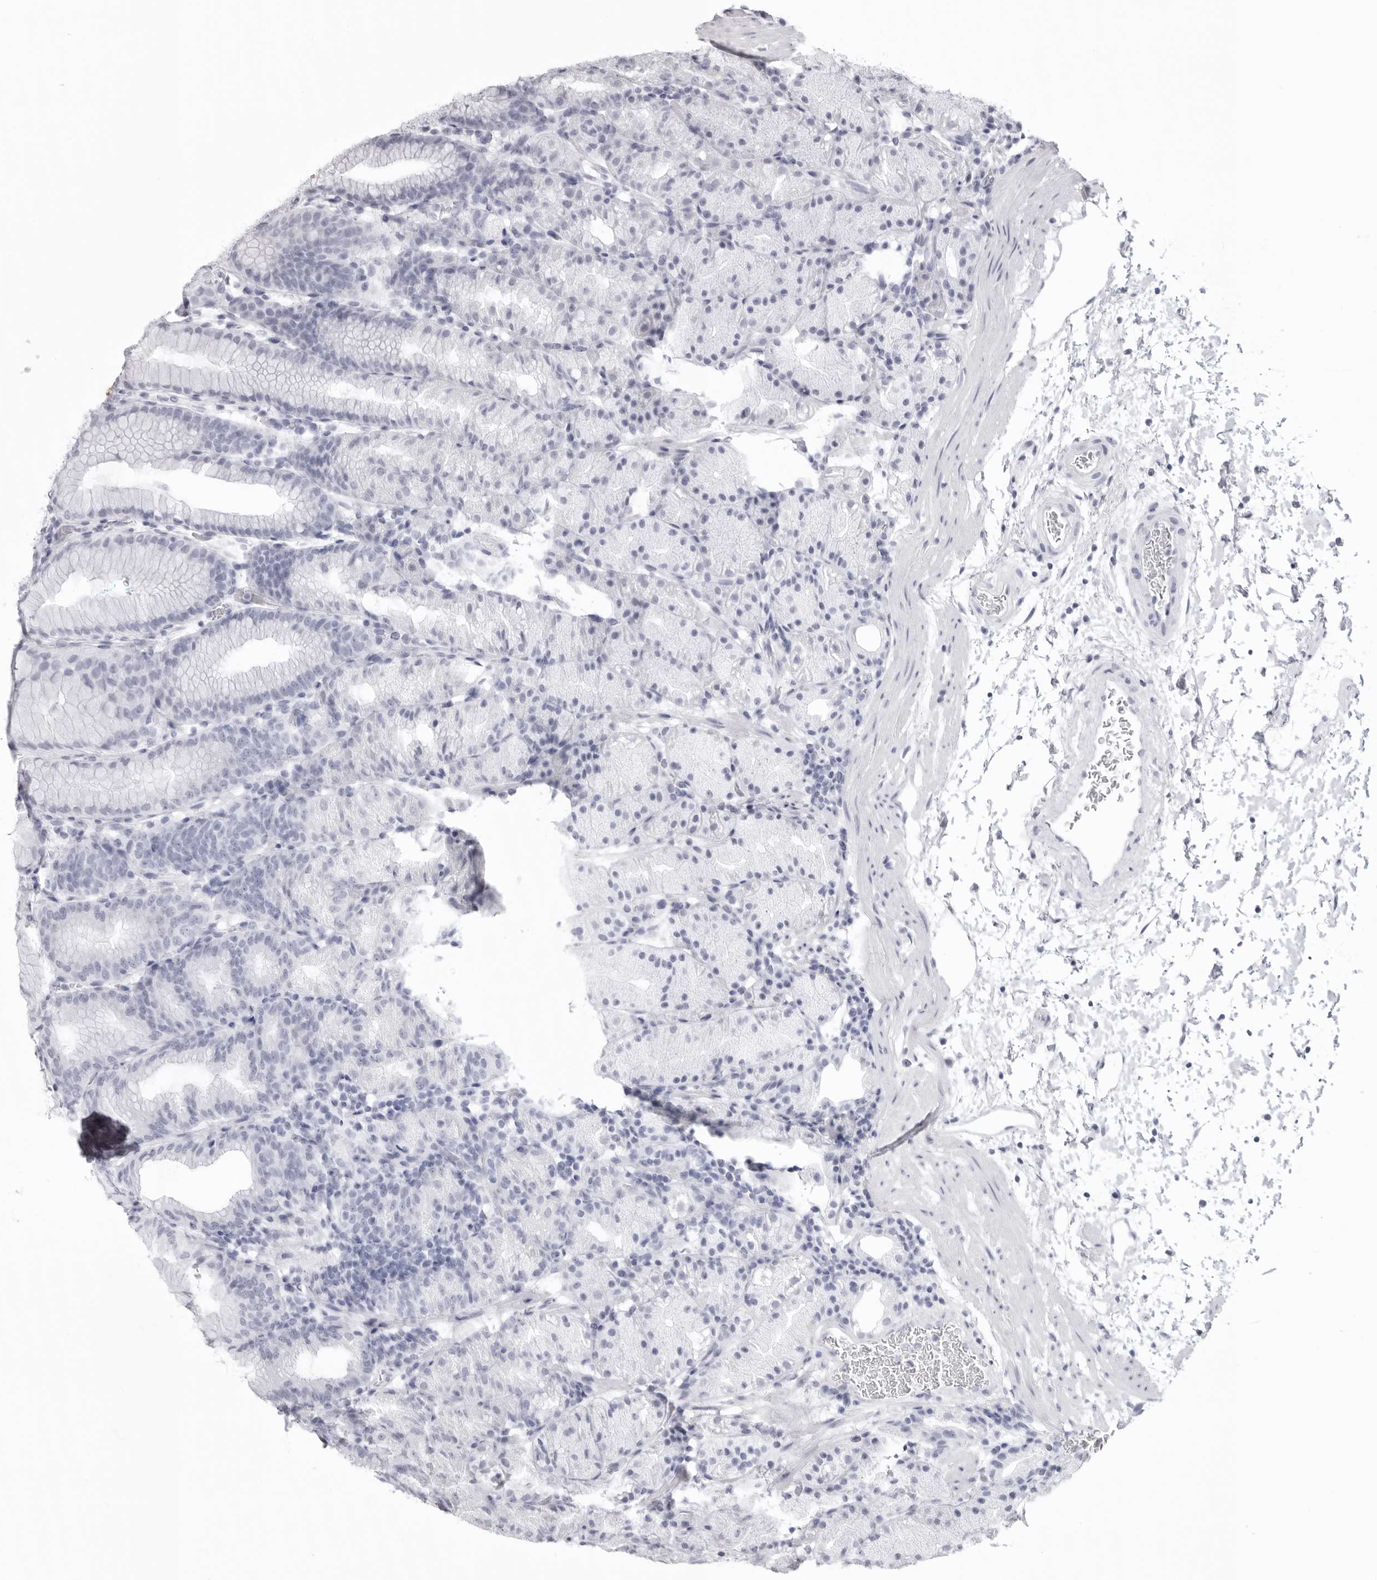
{"staining": {"intensity": "negative", "quantity": "none", "location": "none"}, "tissue": "stomach", "cell_type": "Glandular cells", "image_type": "normal", "snomed": [{"axis": "morphology", "description": "Normal tissue, NOS"}, {"axis": "topography", "description": "Stomach, upper"}], "caption": "Immunohistochemistry (IHC) photomicrograph of normal stomach: stomach stained with DAB (3,3'-diaminobenzidine) exhibits no significant protein positivity in glandular cells.", "gene": "KLK9", "patient": {"sex": "male", "age": 48}}